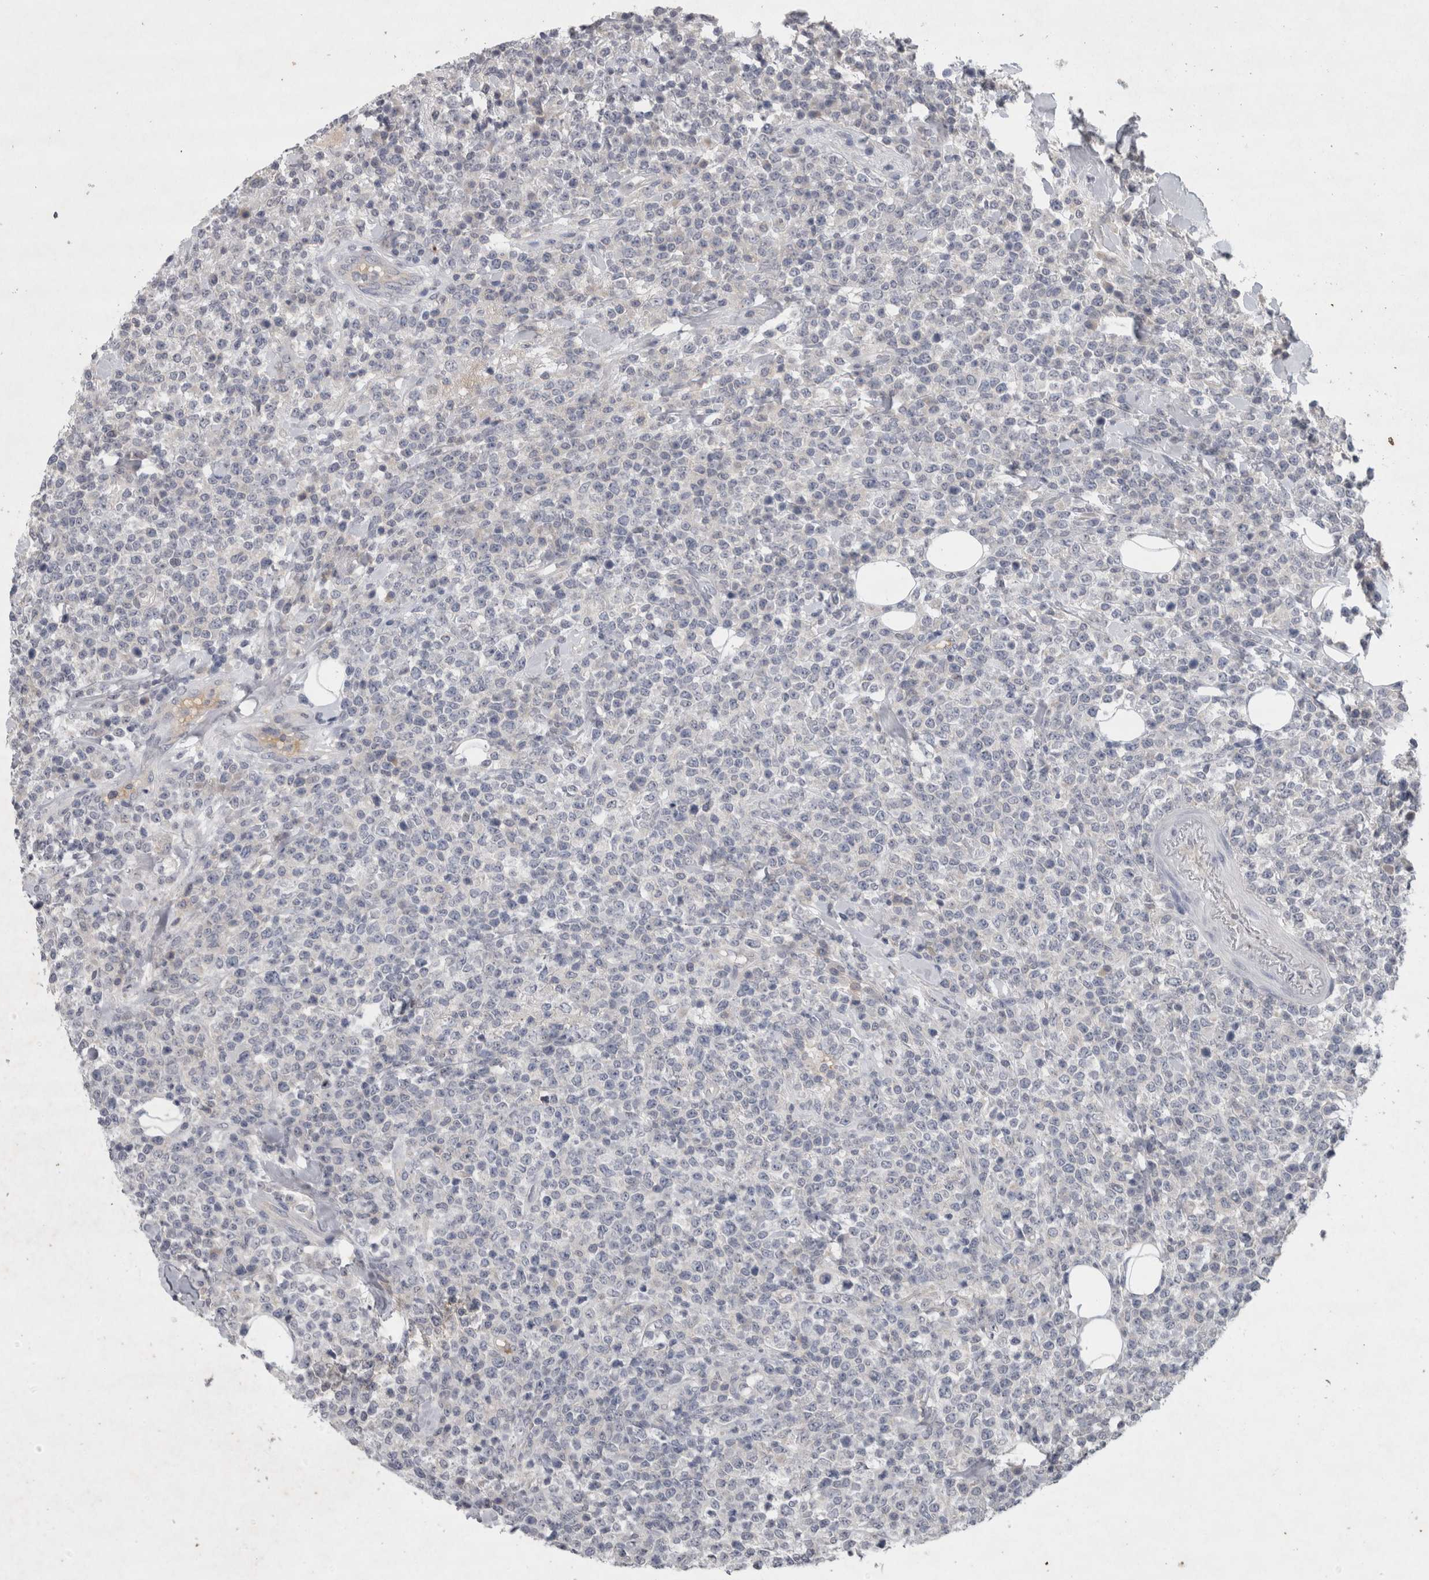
{"staining": {"intensity": "negative", "quantity": "none", "location": "none"}, "tissue": "lymphoma", "cell_type": "Tumor cells", "image_type": "cancer", "snomed": [{"axis": "morphology", "description": "Malignant lymphoma, non-Hodgkin's type, High grade"}, {"axis": "topography", "description": "Colon"}], "caption": "Immunohistochemistry (IHC) micrograph of neoplastic tissue: human lymphoma stained with DAB exhibits no significant protein positivity in tumor cells.", "gene": "WNT7A", "patient": {"sex": "female", "age": 53}}